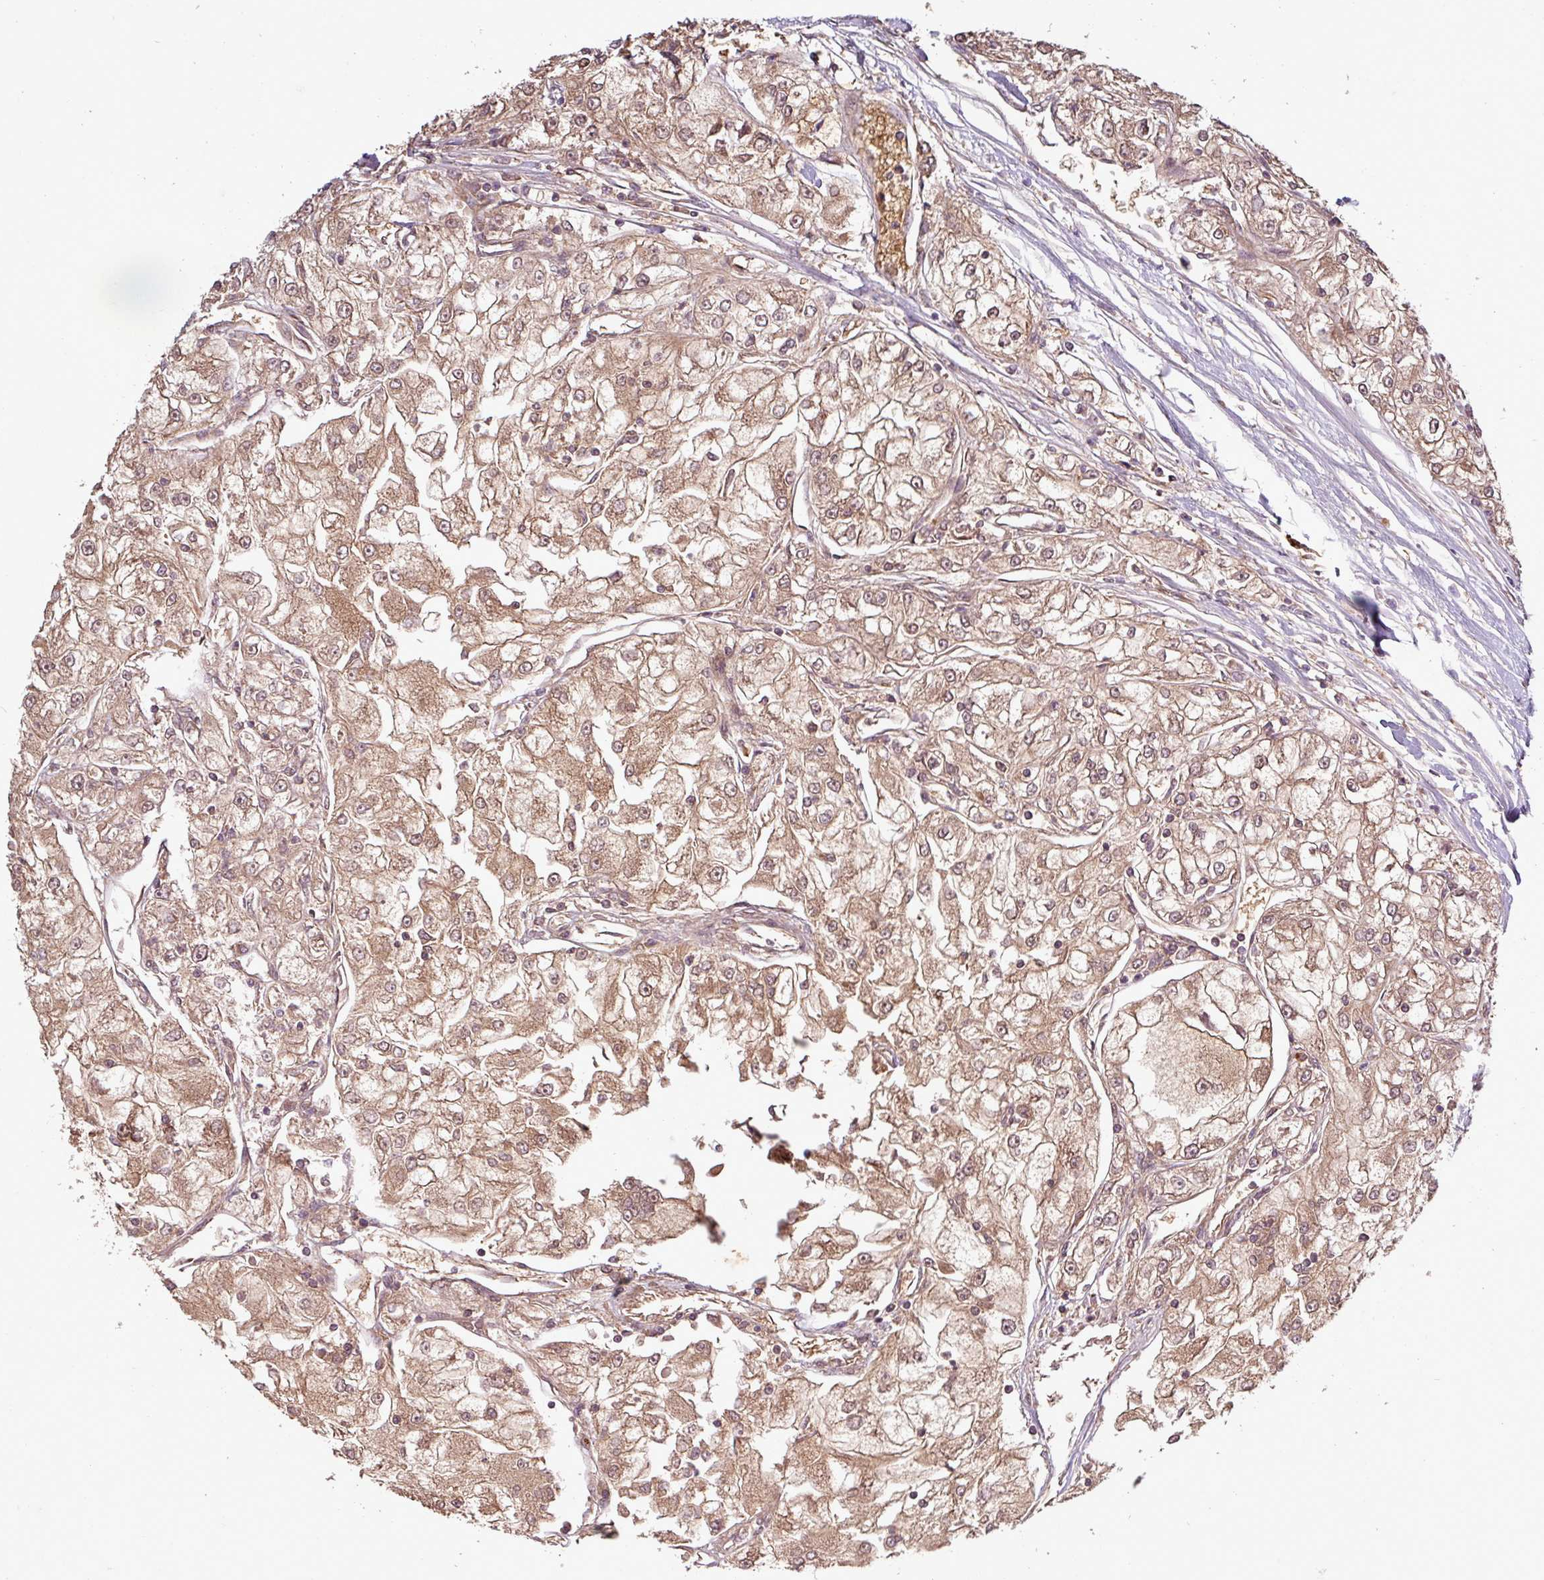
{"staining": {"intensity": "moderate", "quantity": ">75%", "location": "cytoplasmic/membranous"}, "tissue": "renal cancer", "cell_type": "Tumor cells", "image_type": "cancer", "snomed": [{"axis": "morphology", "description": "Adenocarcinoma, NOS"}, {"axis": "topography", "description": "Kidney"}], "caption": "Human renal cancer (adenocarcinoma) stained for a protein (brown) exhibits moderate cytoplasmic/membranous positive positivity in about >75% of tumor cells.", "gene": "SIRPB2", "patient": {"sex": "female", "age": 72}}